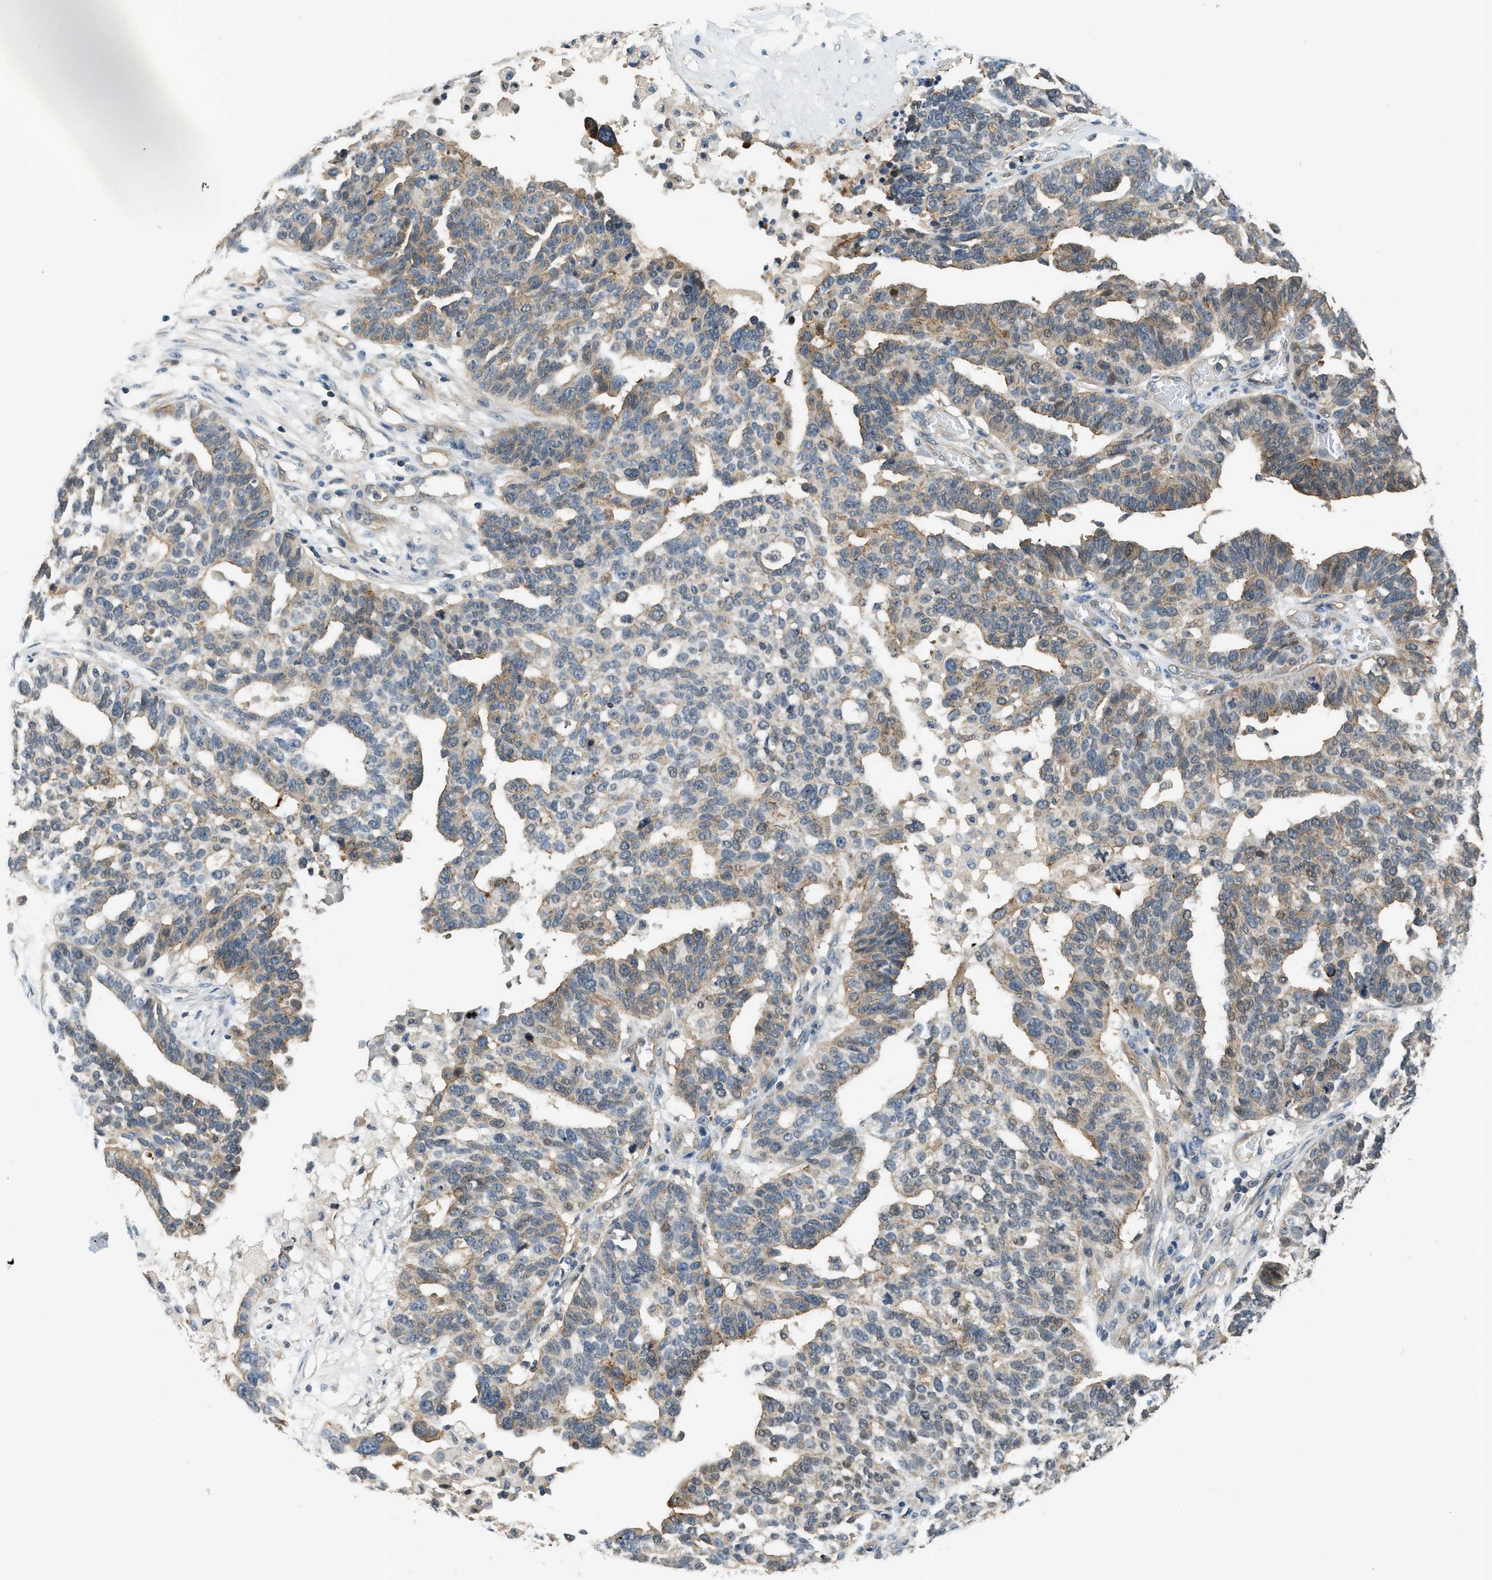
{"staining": {"intensity": "weak", "quantity": "<25%", "location": "cytoplasmic/membranous"}, "tissue": "ovarian cancer", "cell_type": "Tumor cells", "image_type": "cancer", "snomed": [{"axis": "morphology", "description": "Cystadenocarcinoma, serous, NOS"}, {"axis": "topography", "description": "Ovary"}], "caption": "Photomicrograph shows no significant protein expression in tumor cells of ovarian cancer.", "gene": "CBLB", "patient": {"sex": "female", "age": 59}}